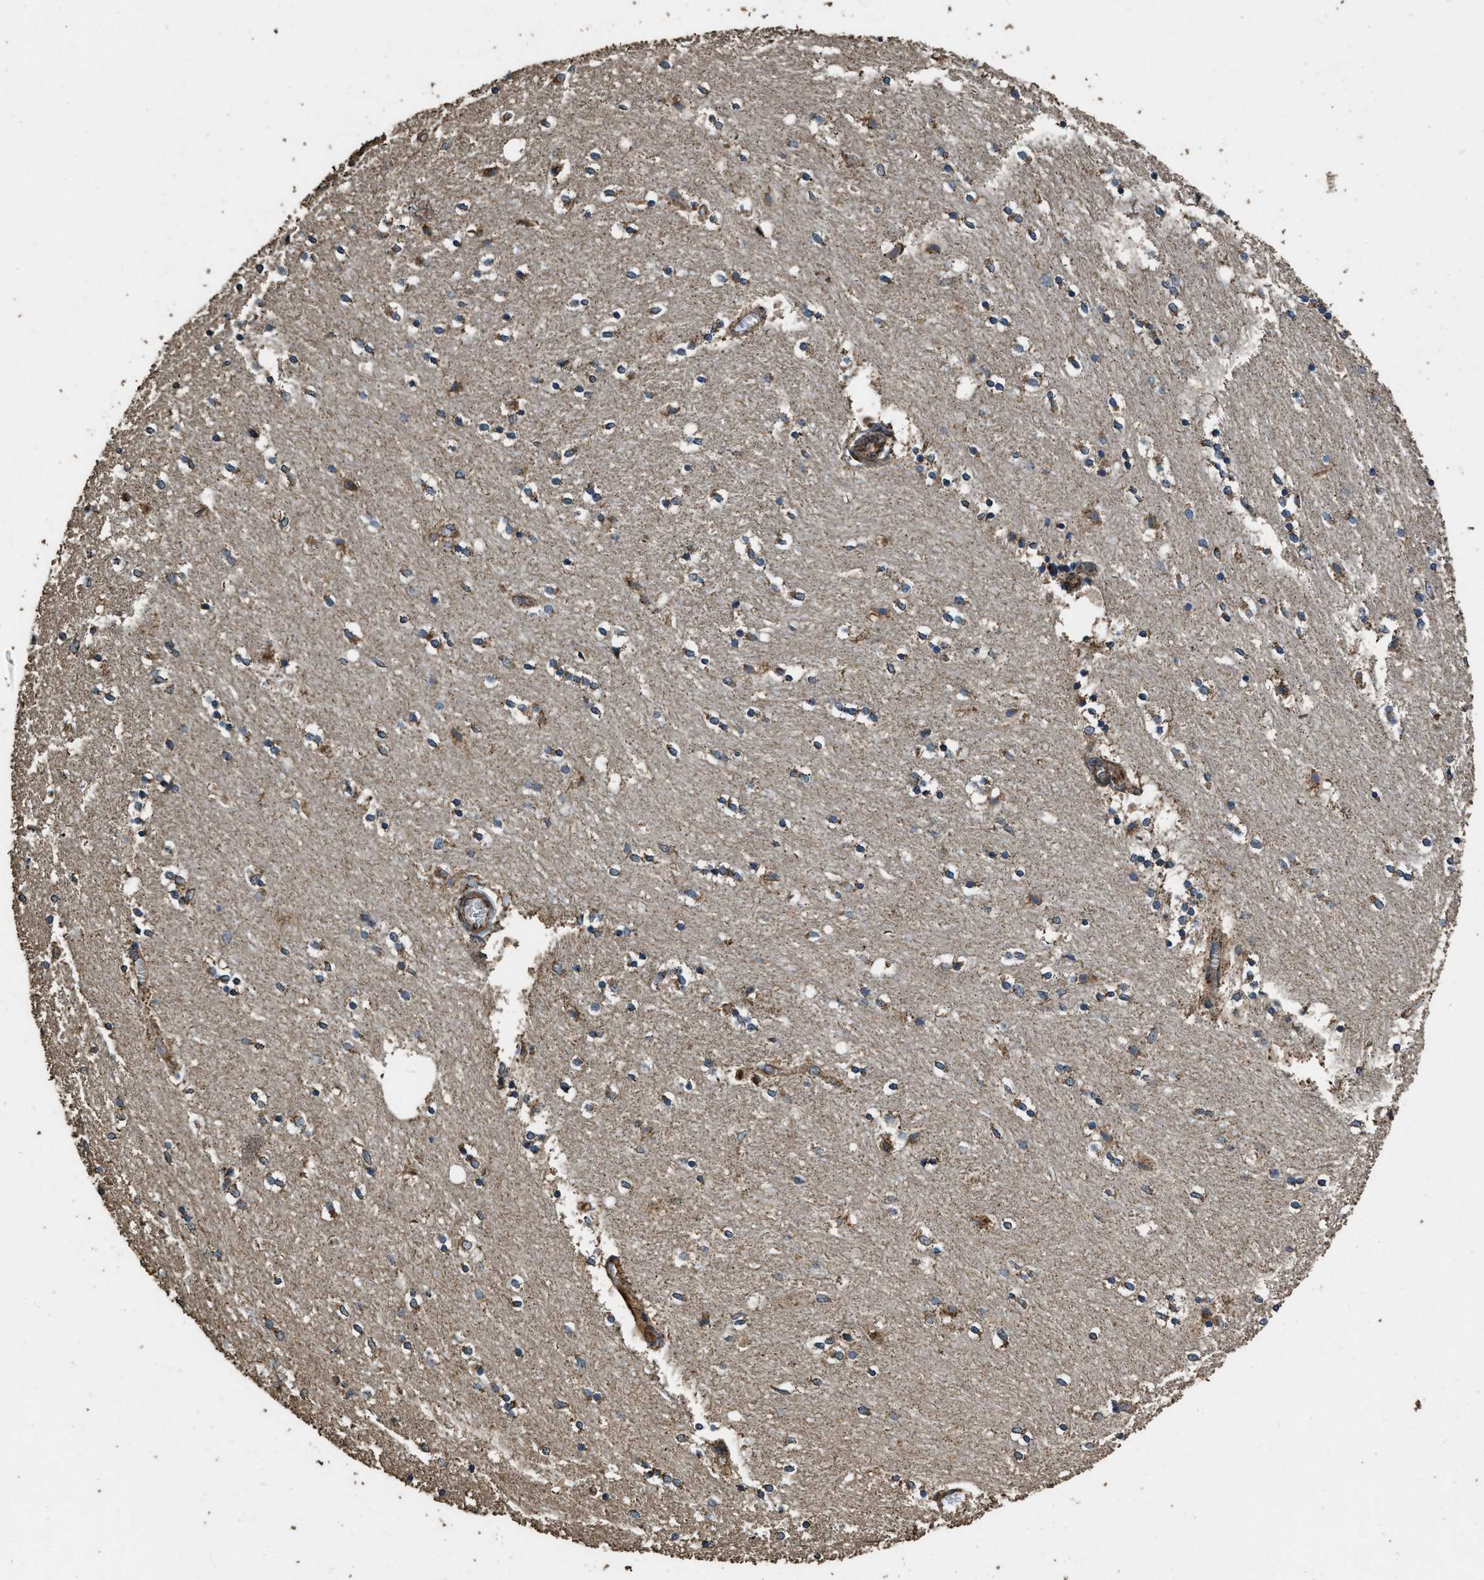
{"staining": {"intensity": "moderate", "quantity": "25%-75%", "location": "cytoplasmic/membranous"}, "tissue": "caudate", "cell_type": "Glial cells", "image_type": "normal", "snomed": [{"axis": "morphology", "description": "Normal tissue, NOS"}, {"axis": "topography", "description": "Lateral ventricle wall"}], "caption": "This photomicrograph exhibits immunohistochemistry staining of benign human caudate, with medium moderate cytoplasmic/membranous positivity in about 25%-75% of glial cells.", "gene": "CYRIA", "patient": {"sex": "female", "age": 54}}